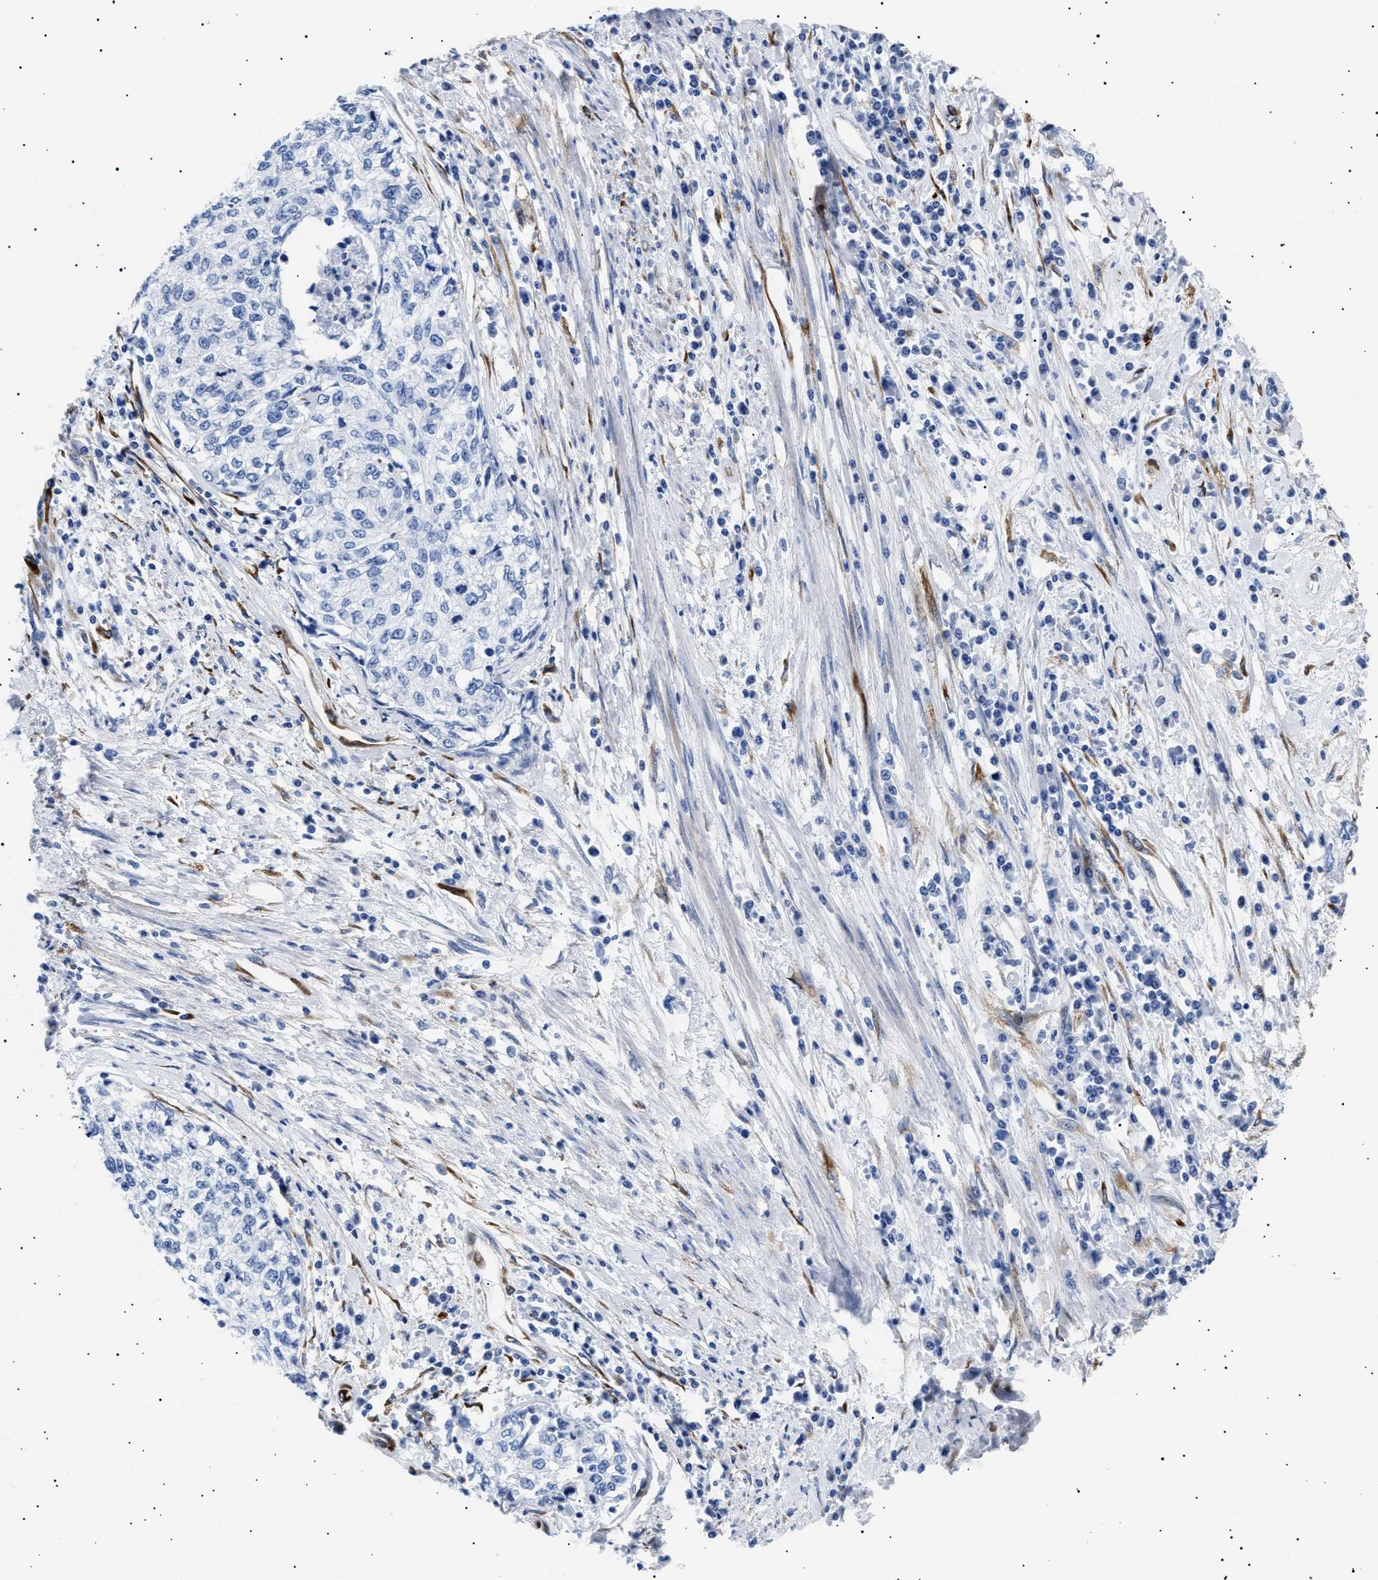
{"staining": {"intensity": "negative", "quantity": "none", "location": "none"}, "tissue": "cervical cancer", "cell_type": "Tumor cells", "image_type": "cancer", "snomed": [{"axis": "morphology", "description": "Squamous cell carcinoma, NOS"}, {"axis": "topography", "description": "Cervix"}], "caption": "Immunohistochemistry (IHC) histopathology image of neoplastic tissue: cervical cancer stained with DAB (3,3'-diaminobenzidine) shows no significant protein staining in tumor cells. Nuclei are stained in blue.", "gene": "HEMGN", "patient": {"sex": "female", "age": 57}}